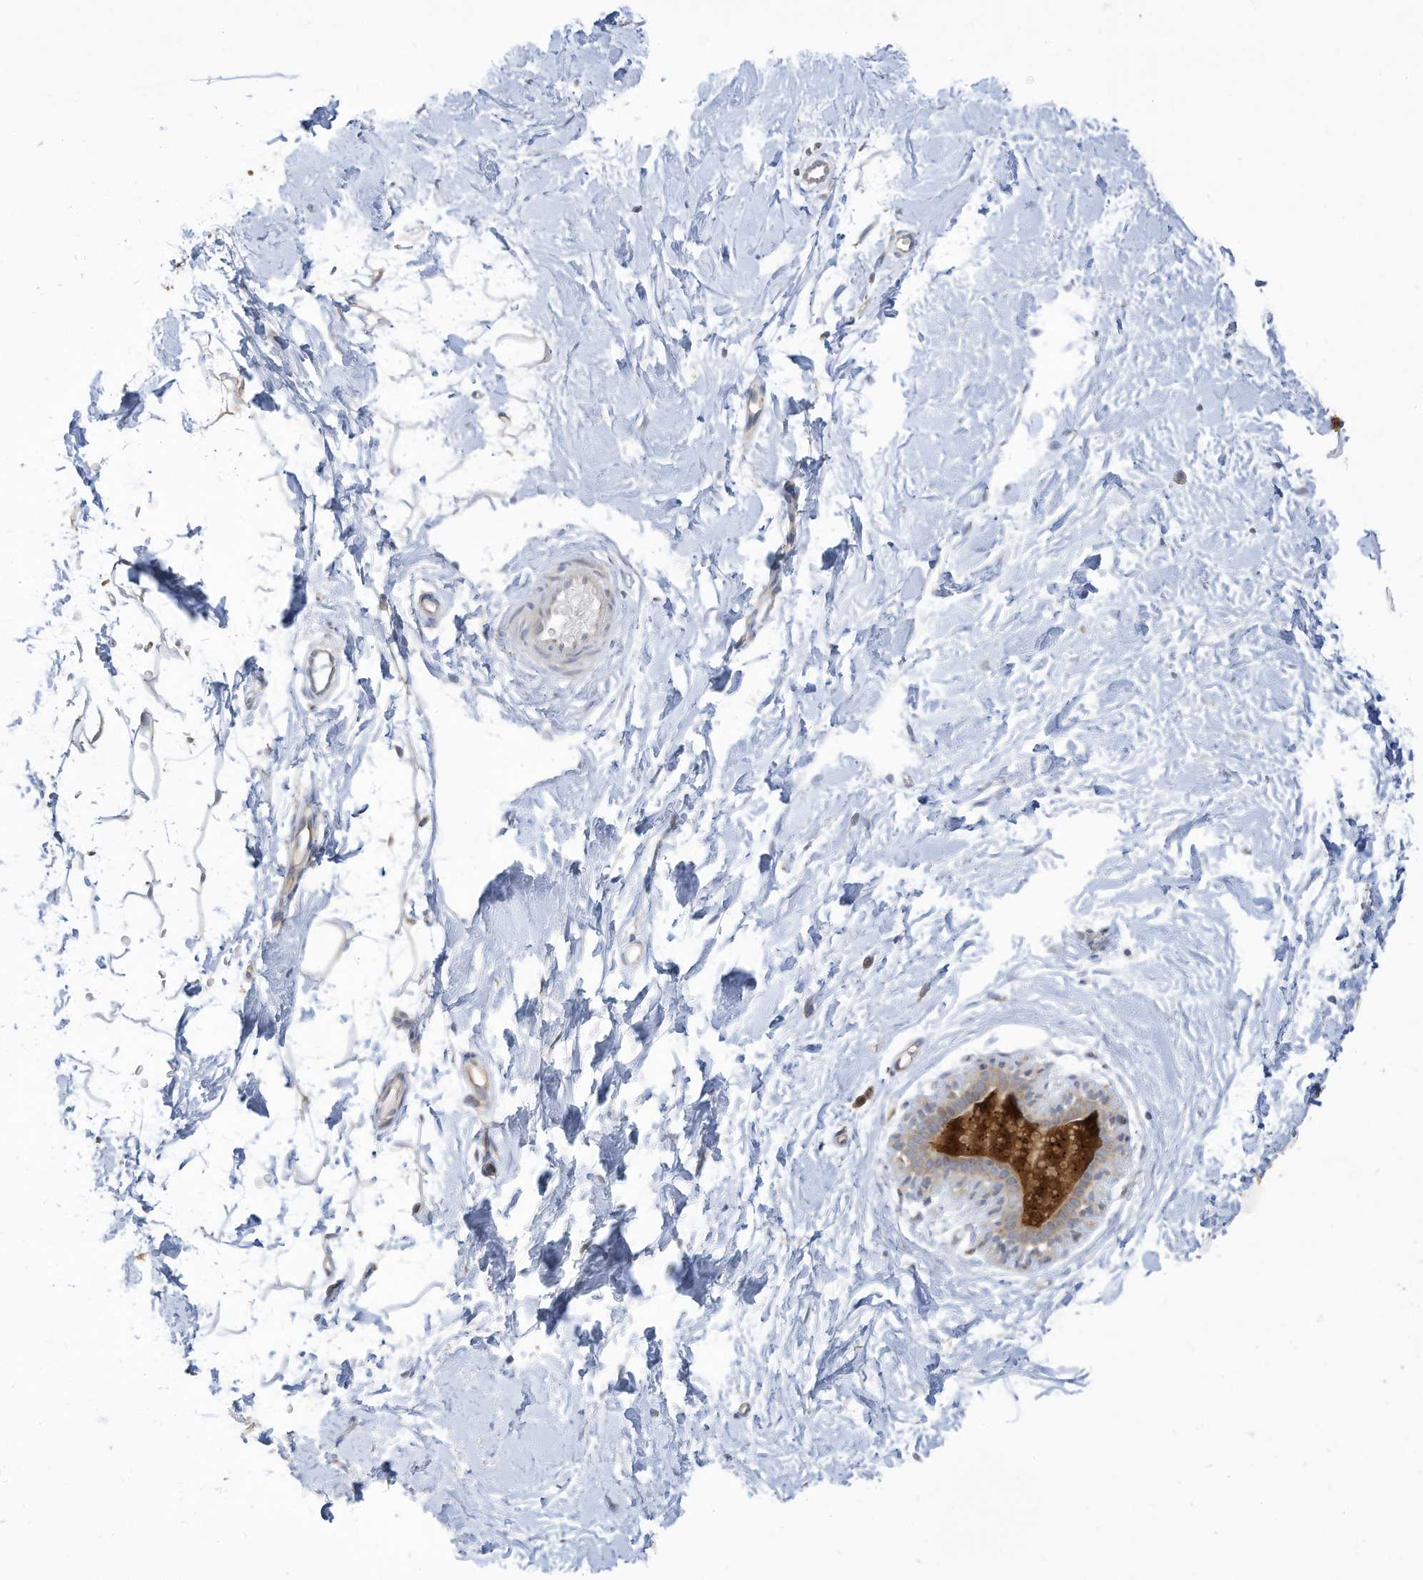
{"staining": {"intensity": "weak", "quantity": ">75%", "location": "cytoplasmic/membranous"}, "tissue": "adipose tissue", "cell_type": "Adipocytes", "image_type": "normal", "snomed": [{"axis": "morphology", "description": "Normal tissue, NOS"}, {"axis": "topography", "description": "Breast"}], "caption": "Approximately >75% of adipocytes in benign human adipose tissue exhibit weak cytoplasmic/membranous protein expression as visualized by brown immunohistochemical staining.", "gene": "LRRN2", "patient": {"sex": "female", "age": 23}}